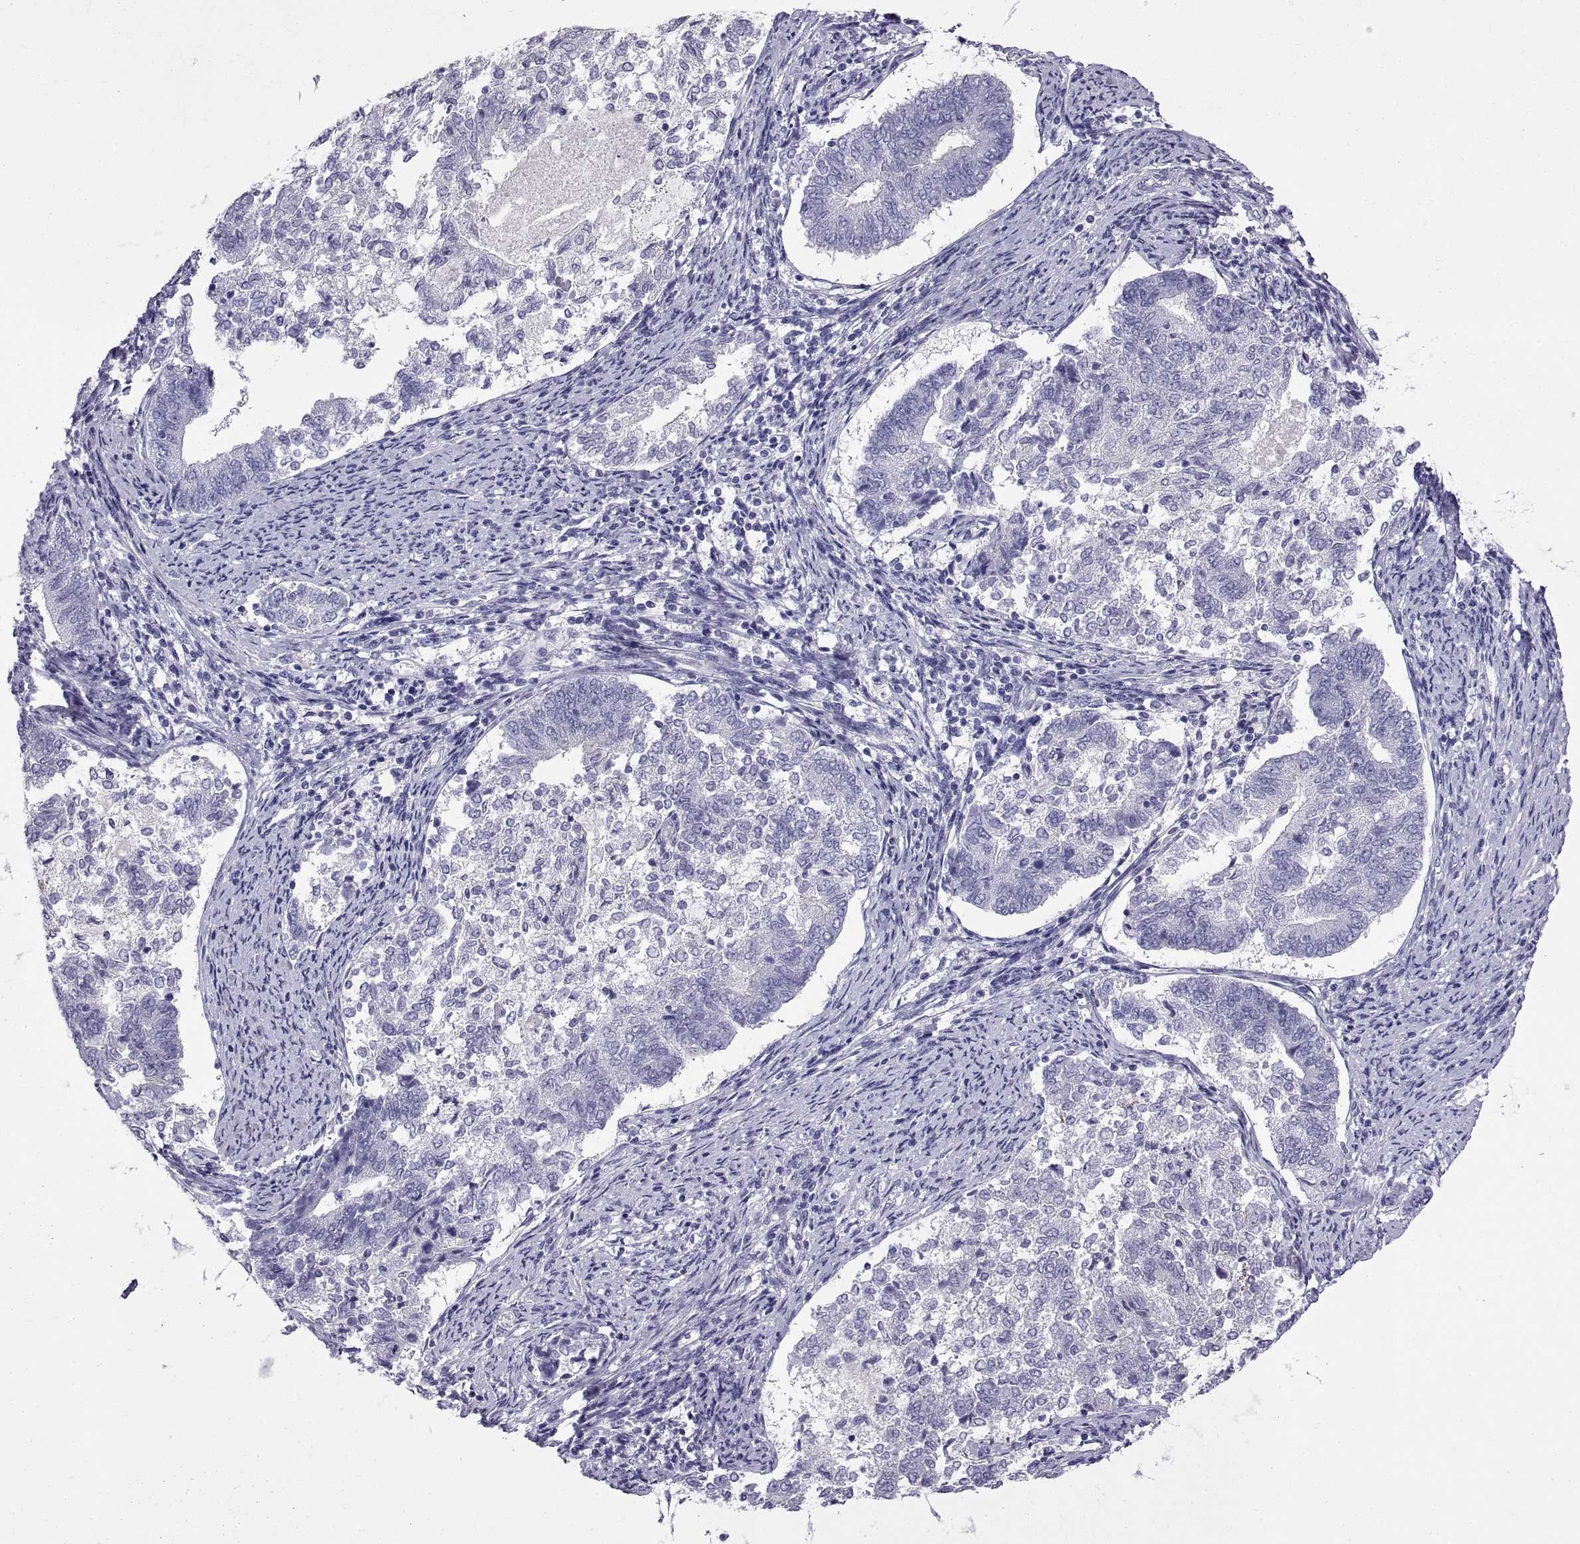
{"staining": {"intensity": "negative", "quantity": "none", "location": "none"}, "tissue": "endometrial cancer", "cell_type": "Tumor cells", "image_type": "cancer", "snomed": [{"axis": "morphology", "description": "Adenocarcinoma, NOS"}, {"axis": "topography", "description": "Endometrium"}], "caption": "Protein analysis of endometrial adenocarcinoma displays no significant staining in tumor cells. (DAB (3,3'-diaminobenzidine) immunohistochemistry visualized using brightfield microscopy, high magnification).", "gene": "SPDYE1", "patient": {"sex": "female", "age": 65}}